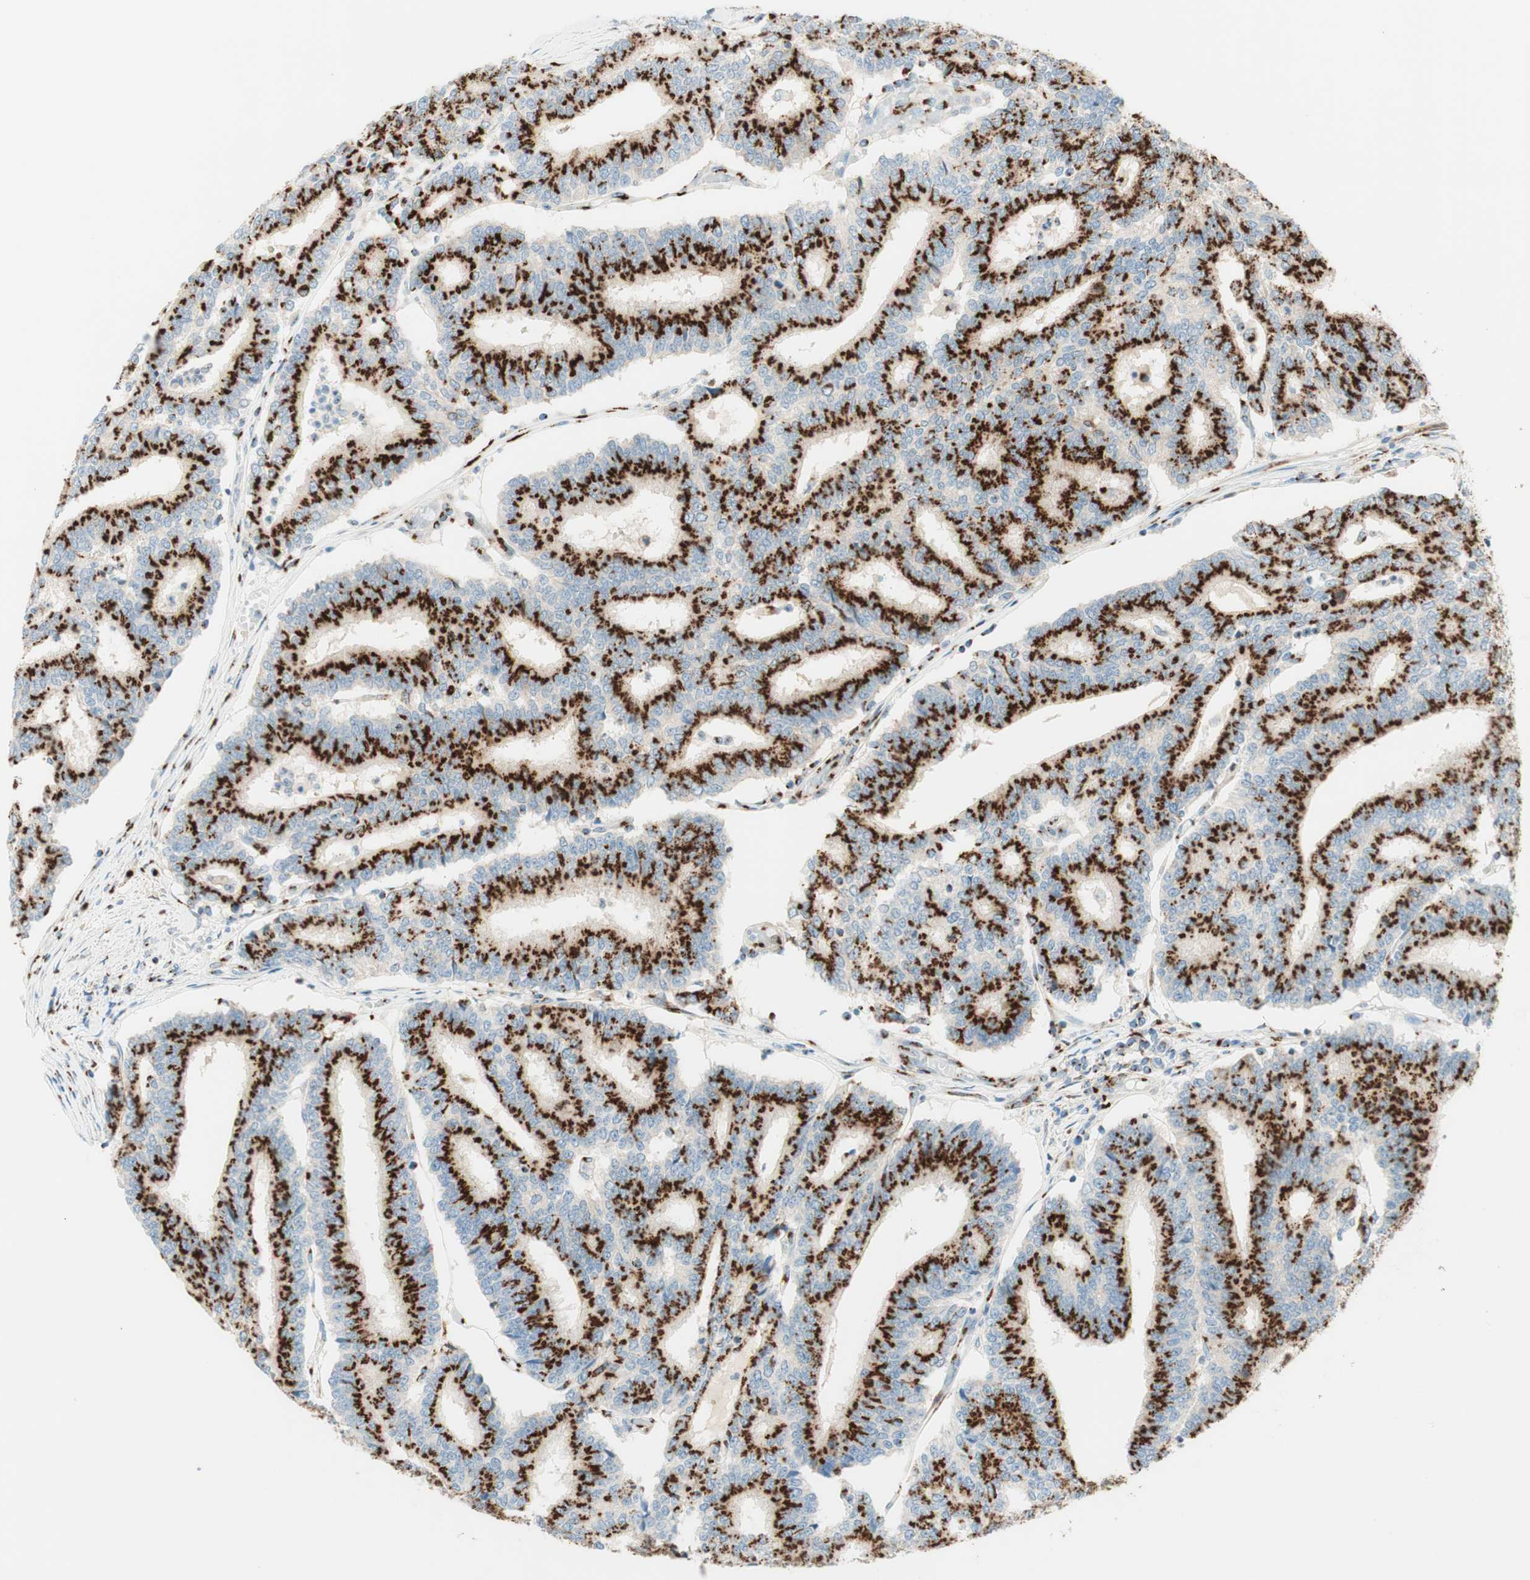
{"staining": {"intensity": "strong", "quantity": ">75%", "location": "cytoplasmic/membranous"}, "tissue": "prostate cancer", "cell_type": "Tumor cells", "image_type": "cancer", "snomed": [{"axis": "morphology", "description": "Normal tissue, NOS"}, {"axis": "morphology", "description": "Adenocarcinoma, High grade"}, {"axis": "topography", "description": "Prostate"}, {"axis": "topography", "description": "Seminal veicle"}], "caption": "The image exhibits staining of prostate cancer, revealing strong cytoplasmic/membranous protein positivity (brown color) within tumor cells. Nuclei are stained in blue.", "gene": "GOLGB1", "patient": {"sex": "male", "age": 55}}